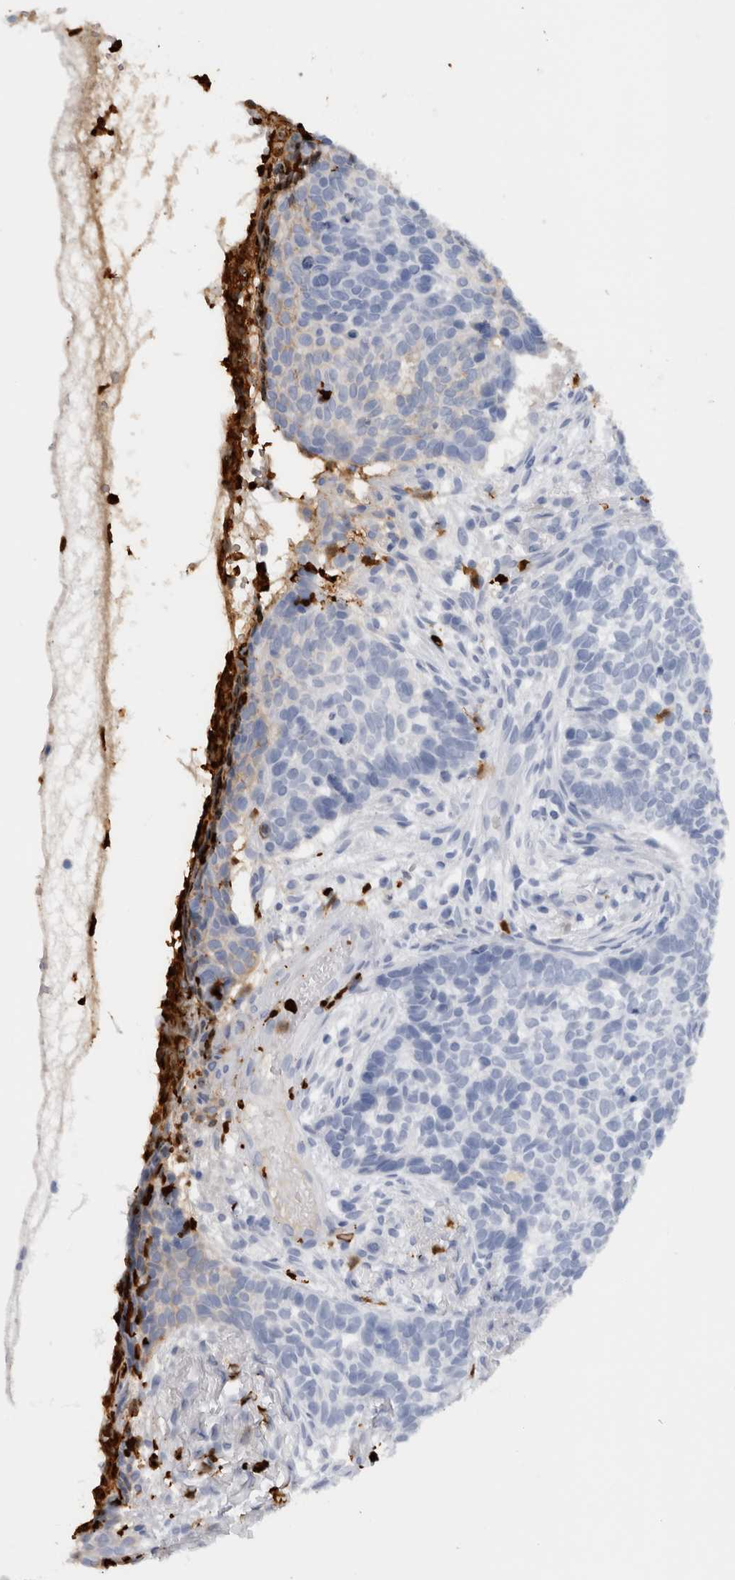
{"staining": {"intensity": "negative", "quantity": "none", "location": "none"}, "tissue": "skin cancer", "cell_type": "Tumor cells", "image_type": "cancer", "snomed": [{"axis": "morphology", "description": "Basal cell carcinoma"}, {"axis": "topography", "description": "Skin"}], "caption": "Tumor cells show no significant protein staining in skin cancer.", "gene": "S100A8", "patient": {"sex": "male", "age": 85}}